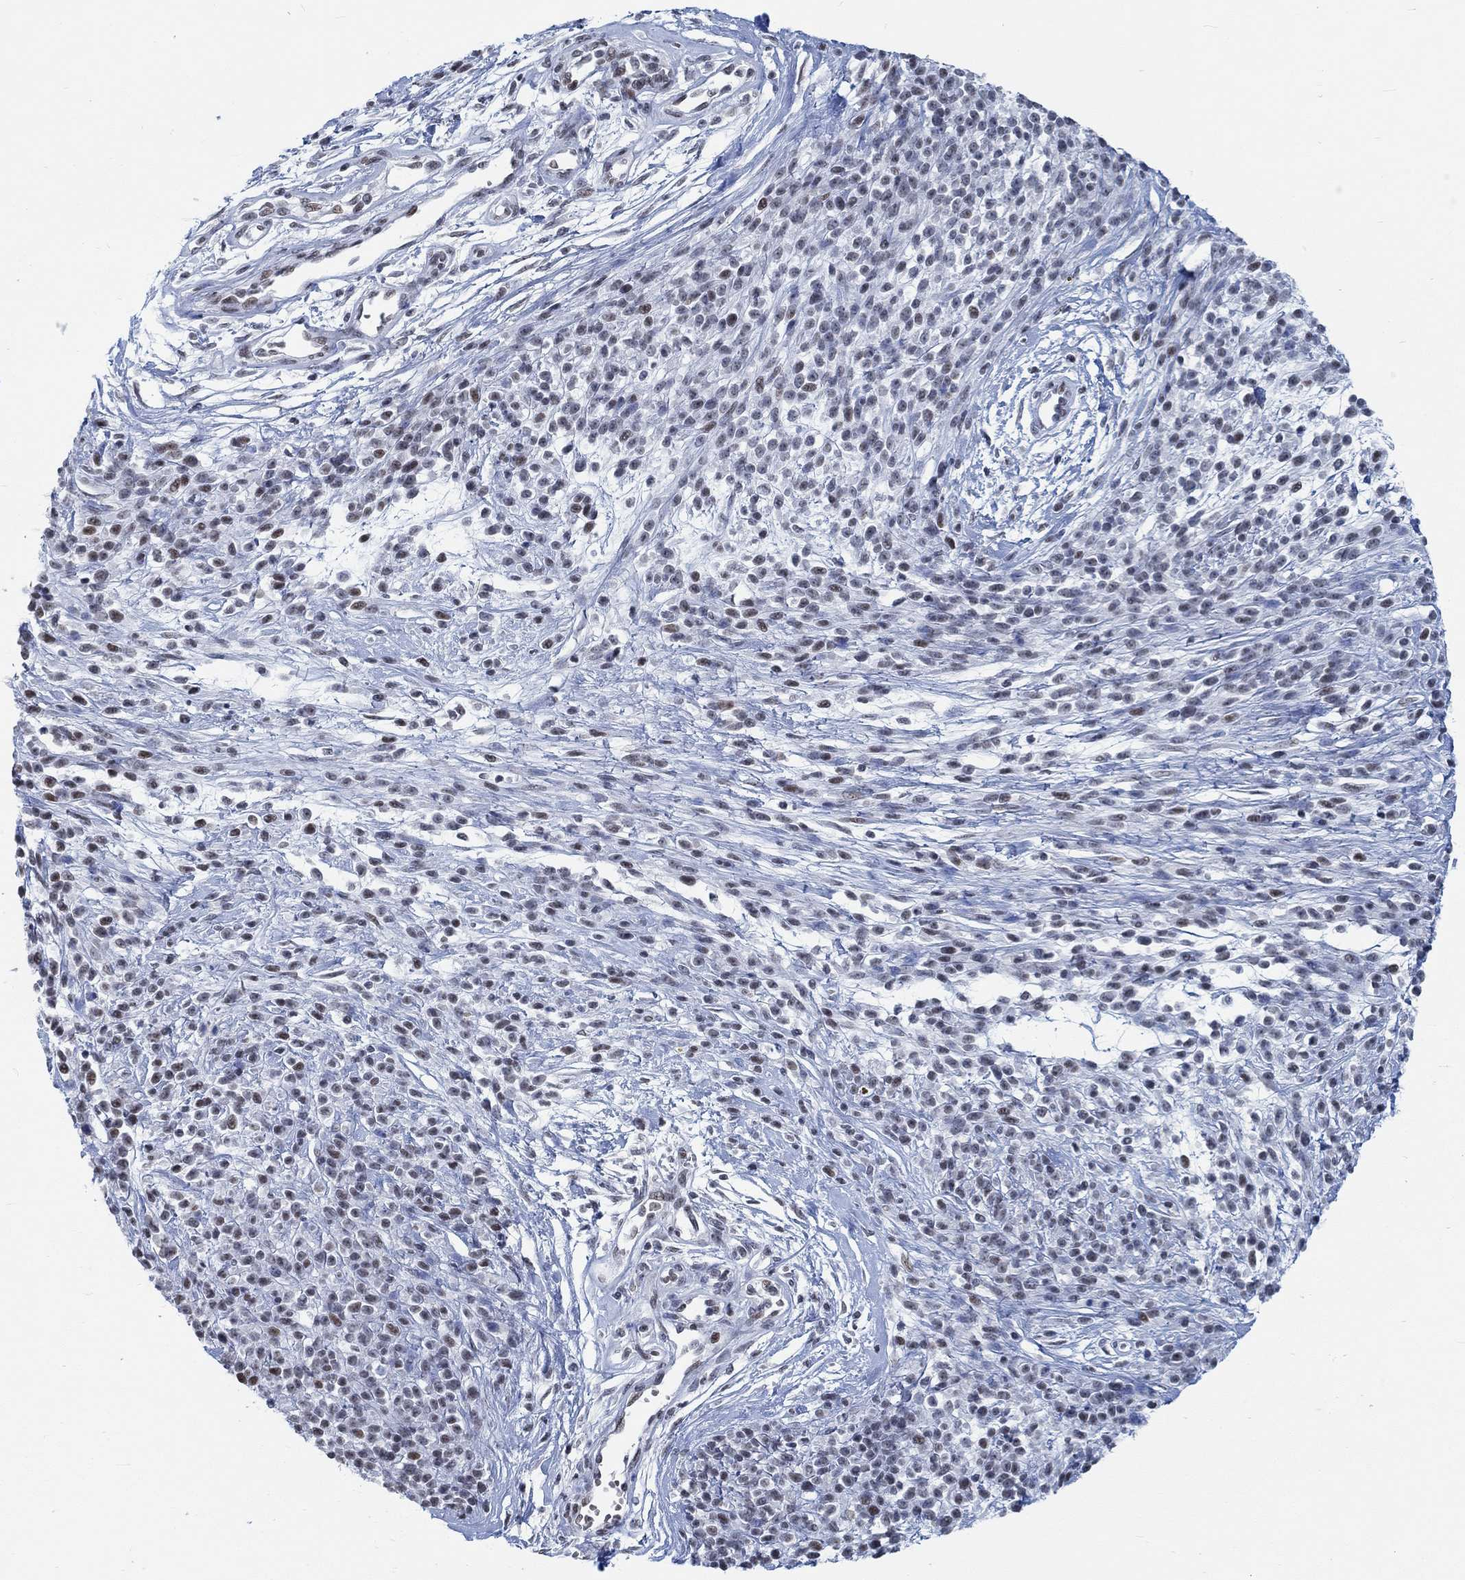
{"staining": {"intensity": "negative", "quantity": "none", "location": "none"}, "tissue": "melanoma", "cell_type": "Tumor cells", "image_type": "cancer", "snomed": [{"axis": "morphology", "description": "Malignant melanoma, NOS"}, {"axis": "topography", "description": "Skin"}, {"axis": "topography", "description": "Skin of trunk"}], "caption": "Immunohistochemistry photomicrograph of human malignant melanoma stained for a protein (brown), which exhibits no expression in tumor cells.", "gene": "KCNH8", "patient": {"sex": "male", "age": 74}}